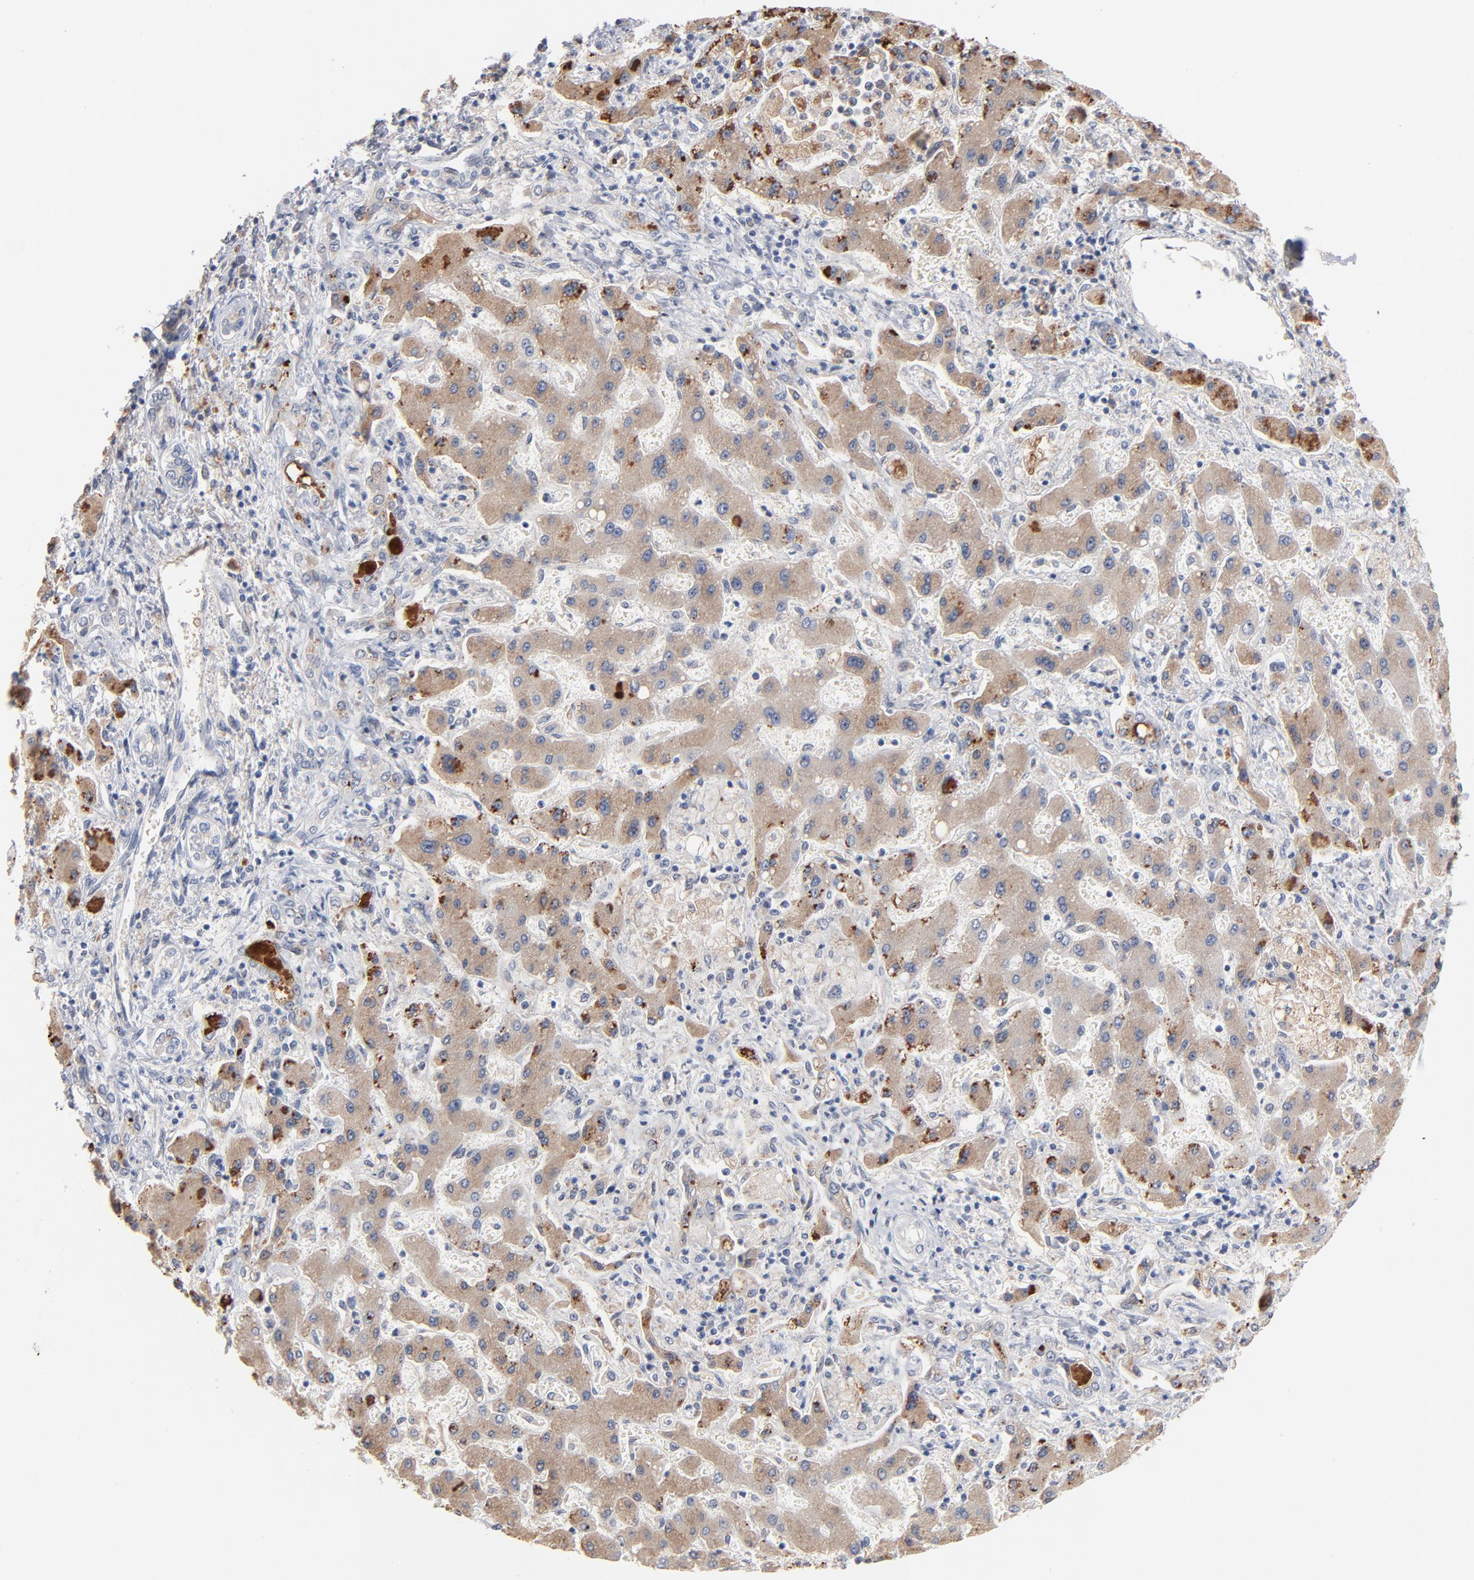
{"staining": {"intensity": "weak", "quantity": ">75%", "location": "cytoplasmic/membranous"}, "tissue": "liver cancer", "cell_type": "Tumor cells", "image_type": "cancer", "snomed": [{"axis": "morphology", "description": "Cholangiocarcinoma"}, {"axis": "topography", "description": "Liver"}], "caption": "Cholangiocarcinoma (liver) stained with a brown dye displays weak cytoplasmic/membranous positive expression in approximately >75% of tumor cells.", "gene": "SERPINA4", "patient": {"sex": "male", "age": 50}}